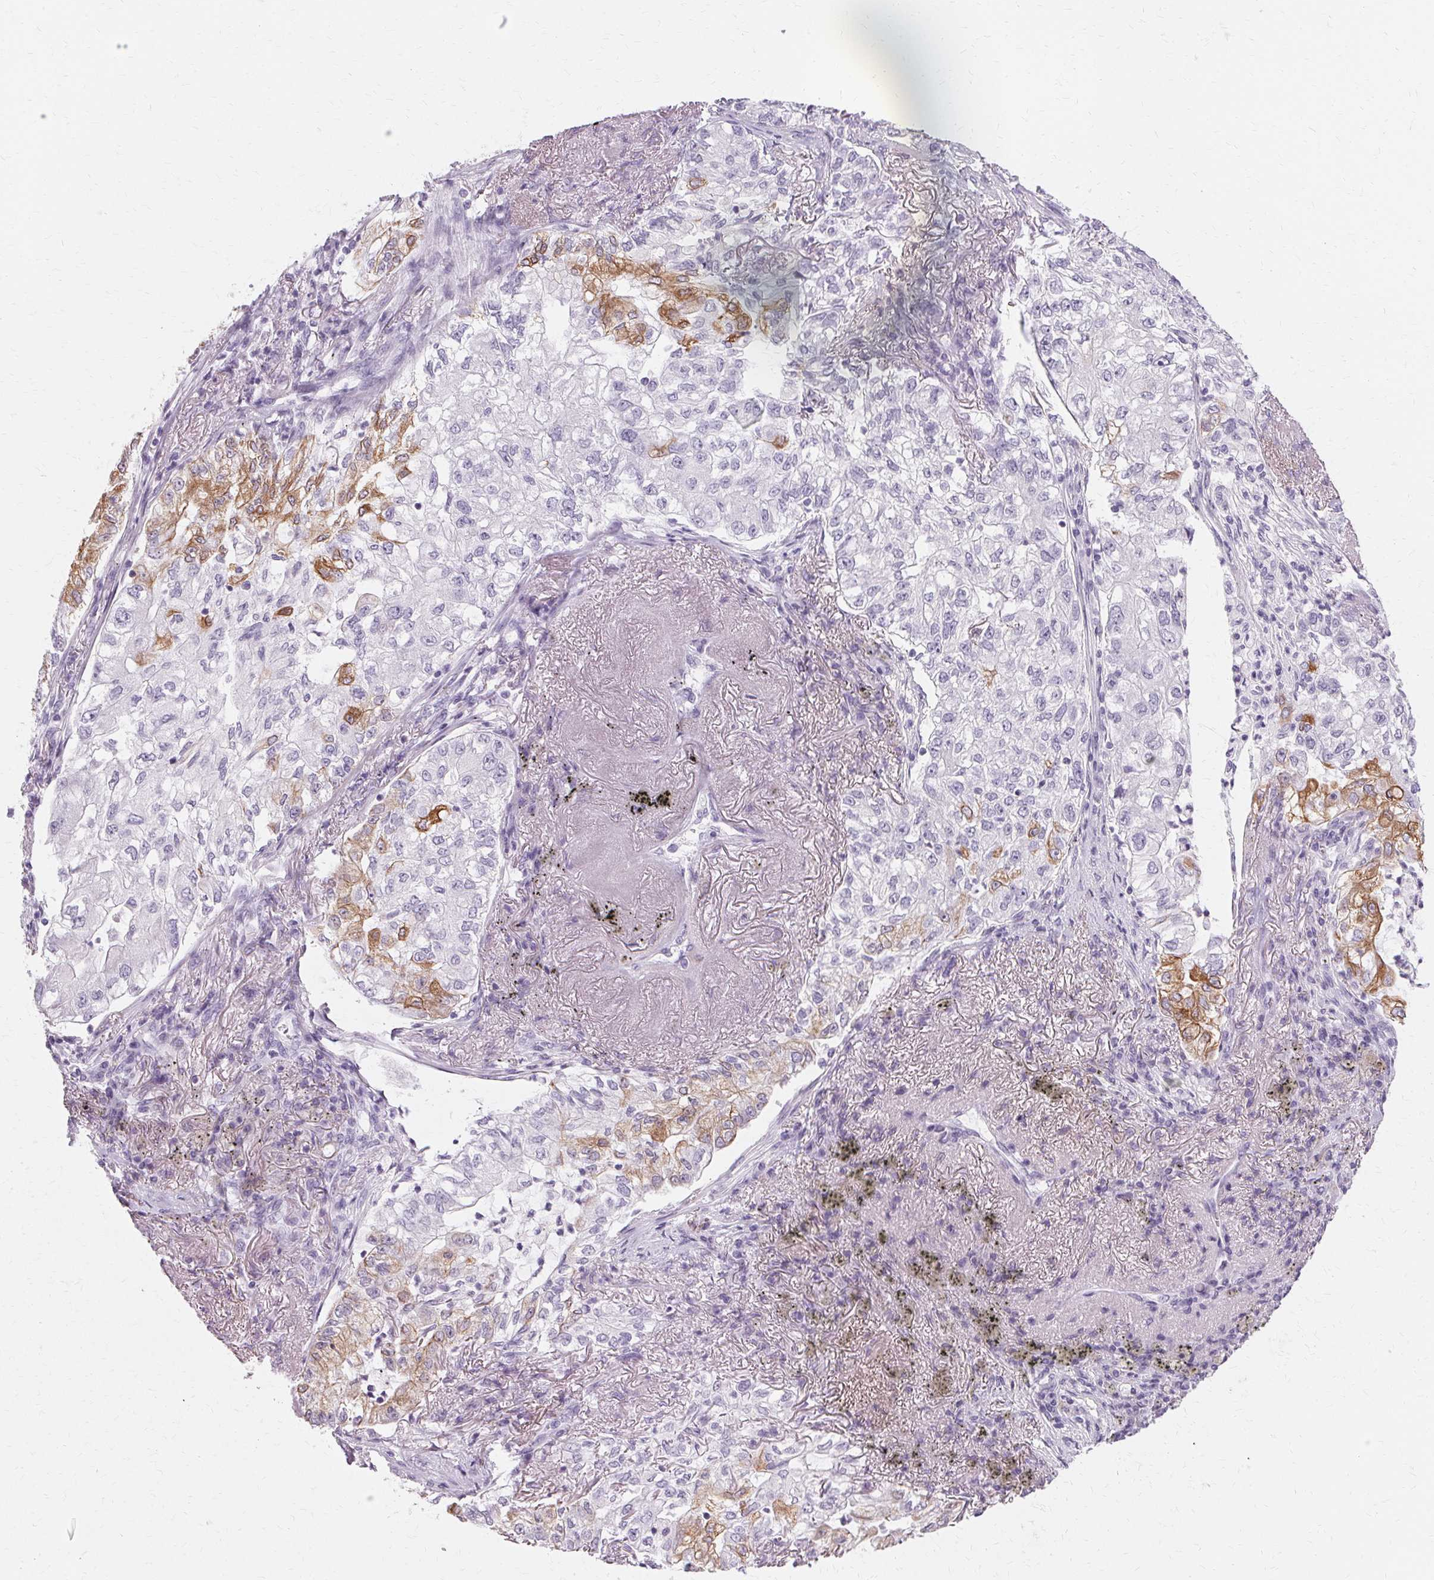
{"staining": {"intensity": "moderate", "quantity": "25%-75%", "location": "cytoplasmic/membranous"}, "tissue": "lung cancer", "cell_type": "Tumor cells", "image_type": "cancer", "snomed": [{"axis": "morphology", "description": "Adenocarcinoma, NOS"}, {"axis": "topography", "description": "Lung"}], "caption": "IHC micrograph of lung cancer (adenocarcinoma) stained for a protein (brown), which displays medium levels of moderate cytoplasmic/membranous positivity in approximately 25%-75% of tumor cells.", "gene": "KRT6C", "patient": {"sex": "female", "age": 73}}